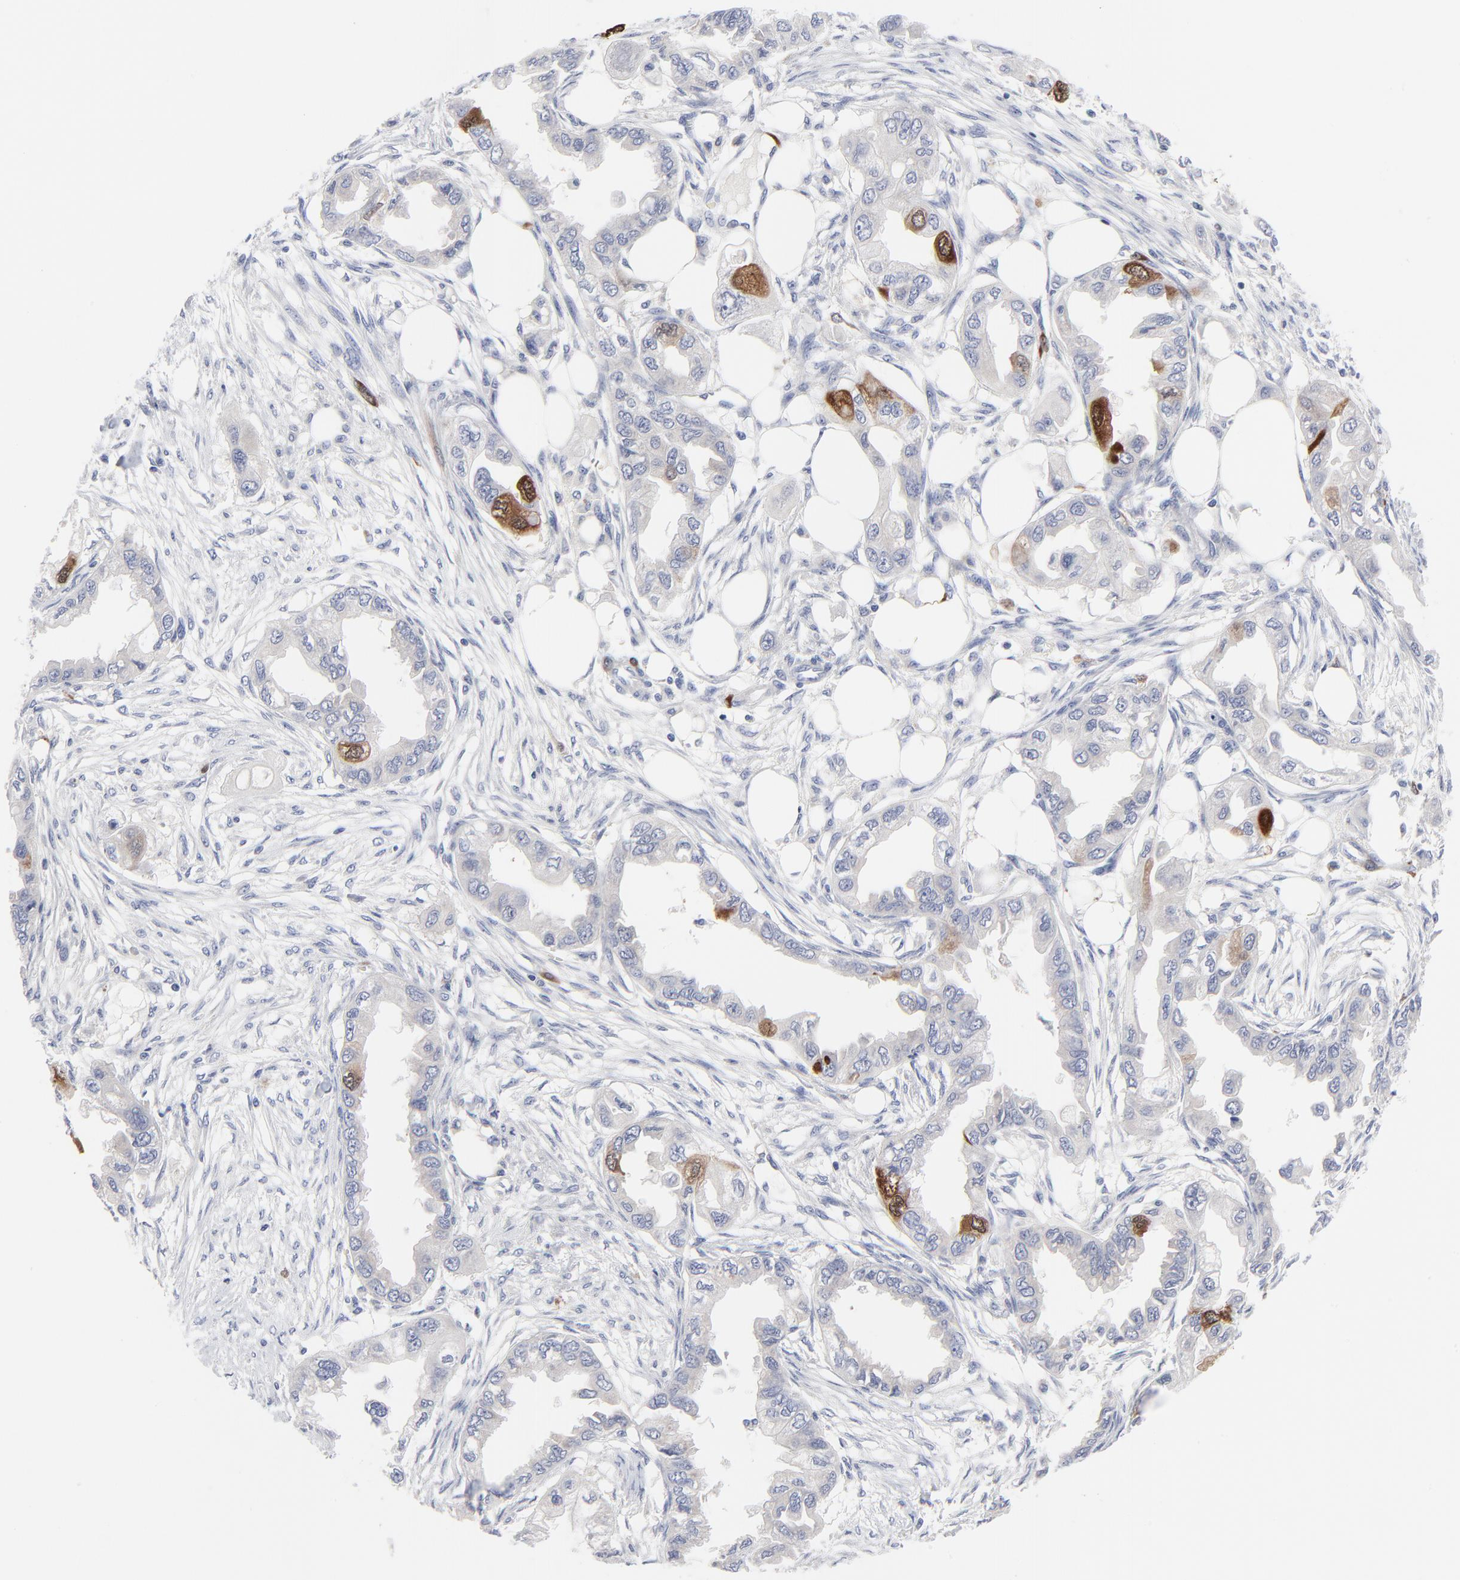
{"staining": {"intensity": "strong", "quantity": "<25%", "location": "cytoplasmic/membranous,nuclear"}, "tissue": "endometrial cancer", "cell_type": "Tumor cells", "image_type": "cancer", "snomed": [{"axis": "morphology", "description": "Adenocarcinoma, NOS"}, {"axis": "topography", "description": "Endometrium"}], "caption": "Endometrial cancer (adenocarcinoma) stained with a protein marker reveals strong staining in tumor cells.", "gene": "CDK1", "patient": {"sex": "female", "age": 67}}